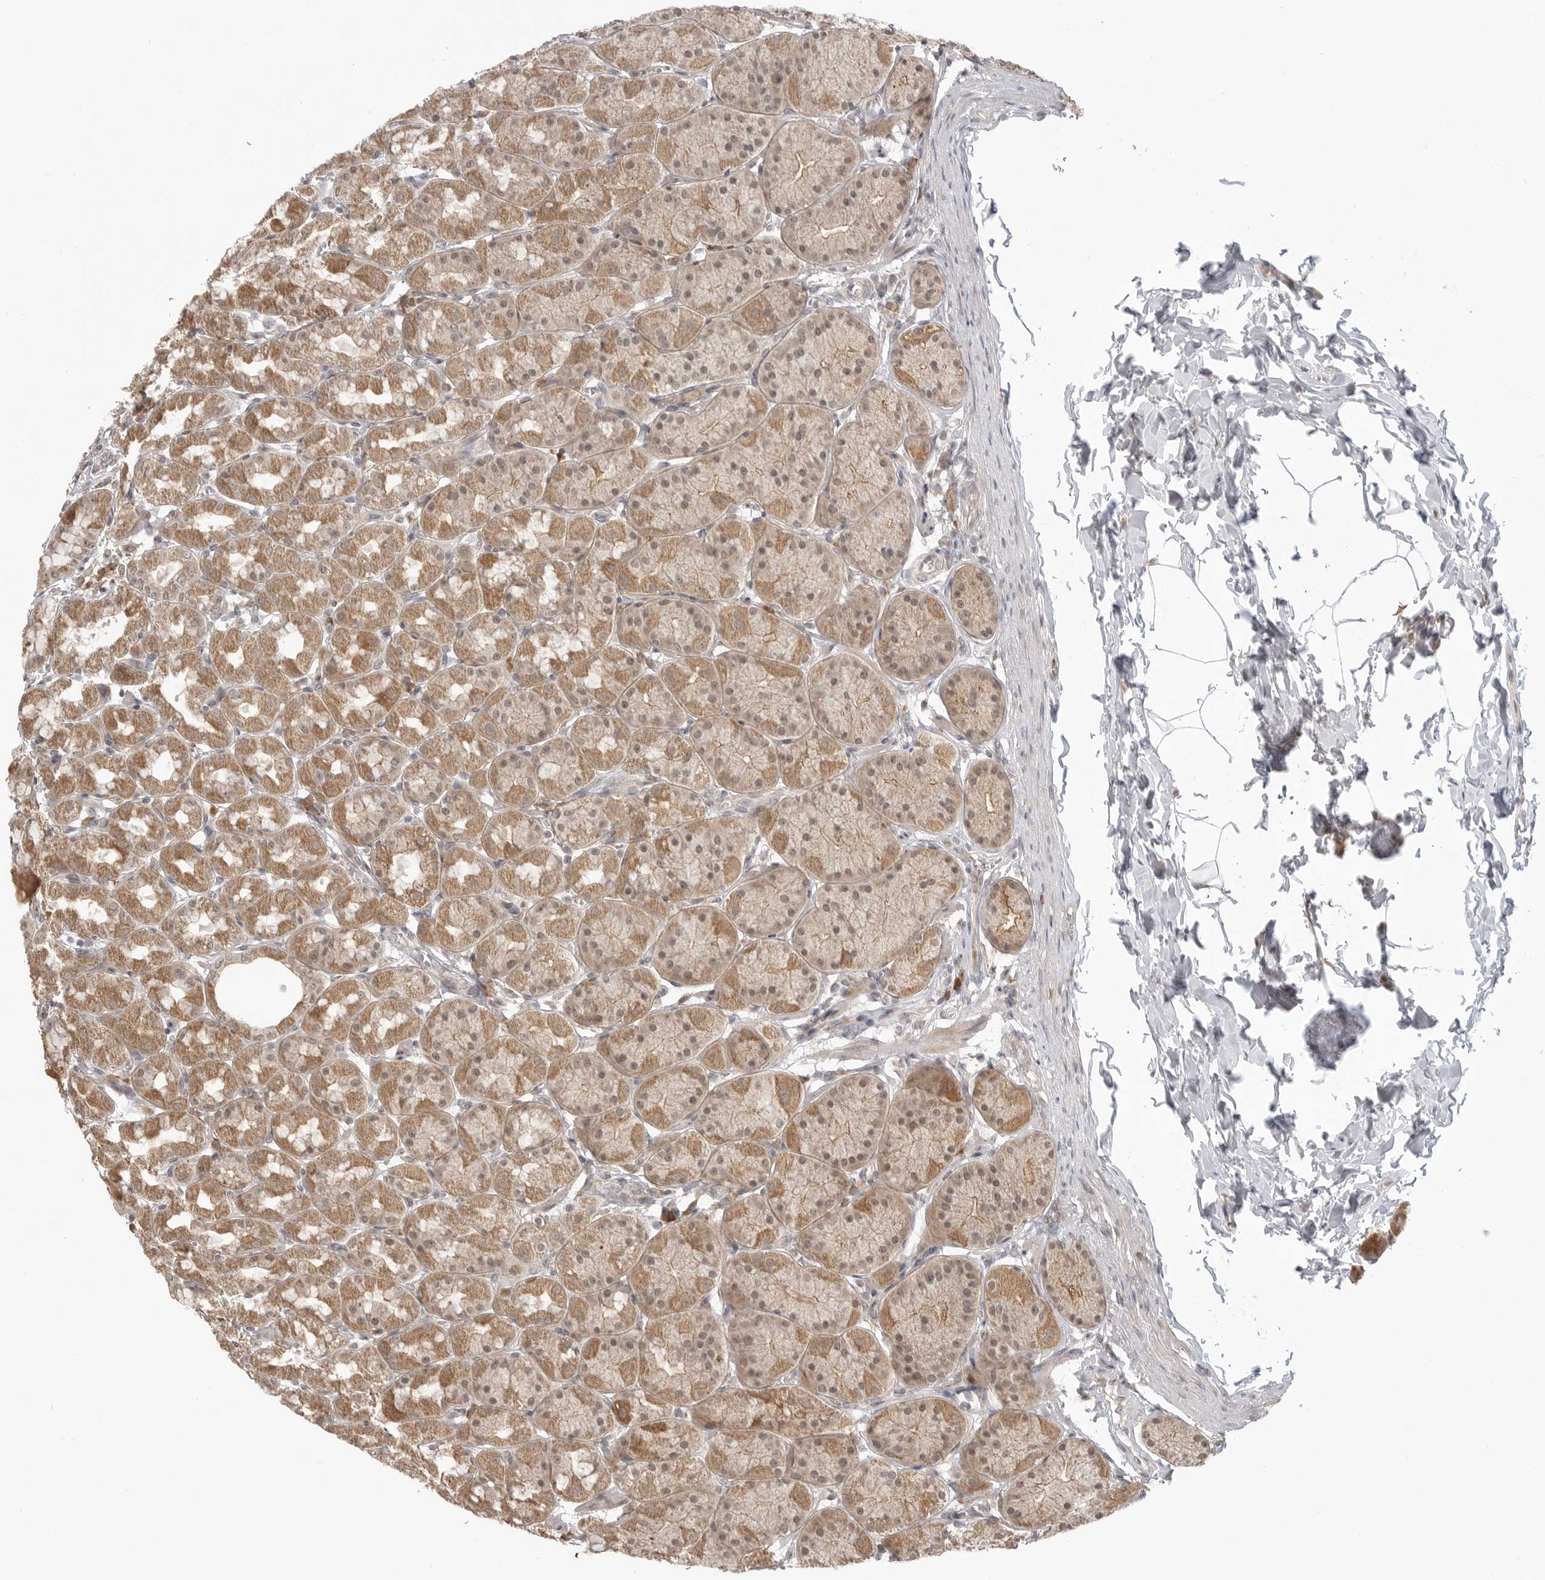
{"staining": {"intensity": "moderate", "quantity": ">75%", "location": "cytoplasmic/membranous"}, "tissue": "stomach", "cell_type": "Glandular cells", "image_type": "normal", "snomed": [{"axis": "morphology", "description": "Normal tissue, NOS"}, {"axis": "topography", "description": "Stomach"}], "caption": "IHC (DAB) staining of normal stomach demonstrates moderate cytoplasmic/membranous protein expression in about >75% of glandular cells. (Stains: DAB (3,3'-diaminobenzidine) in brown, nuclei in blue, Microscopy: brightfield microscopy at high magnification).", "gene": "KALRN", "patient": {"sex": "male", "age": 42}}